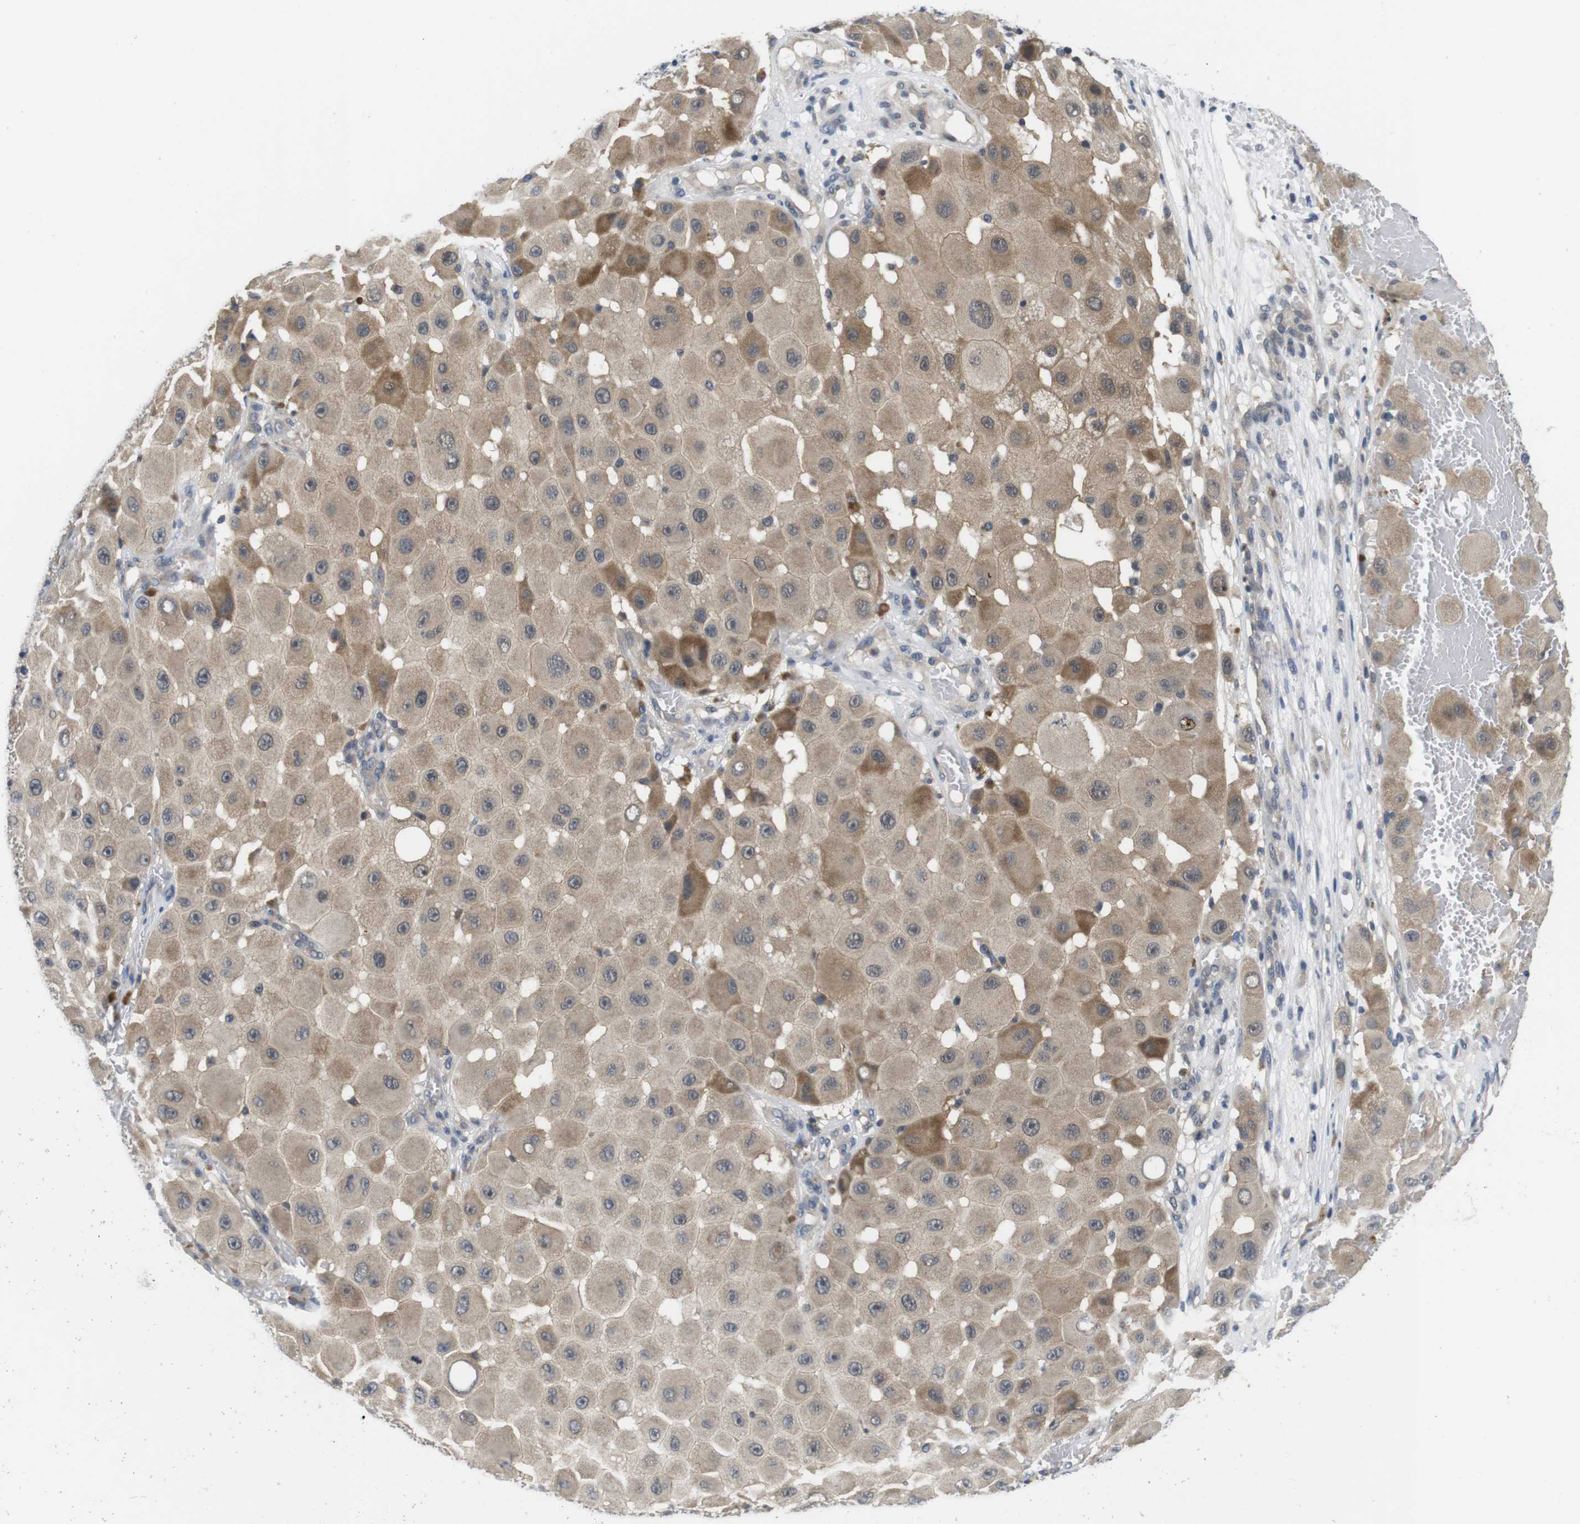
{"staining": {"intensity": "moderate", "quantity": "<25%", "location": "cytoplasmic/membranous"}, "tissue": "melanoma", "cell_type": "Tumor cells", "image_type": "cancer", "snomed": [{"axis": "morphology", "description": "Malignant melanoma, NOS"}, {"axis": "topography", "description": "Skin"}], "caption": "A histopathology image of melanoma stained for a protein demonstrates moderate cytoplasmic/membranous brown staining in tumor cells.", "gene": "FADD", "patient": {"sex": "female", "age": 81}}